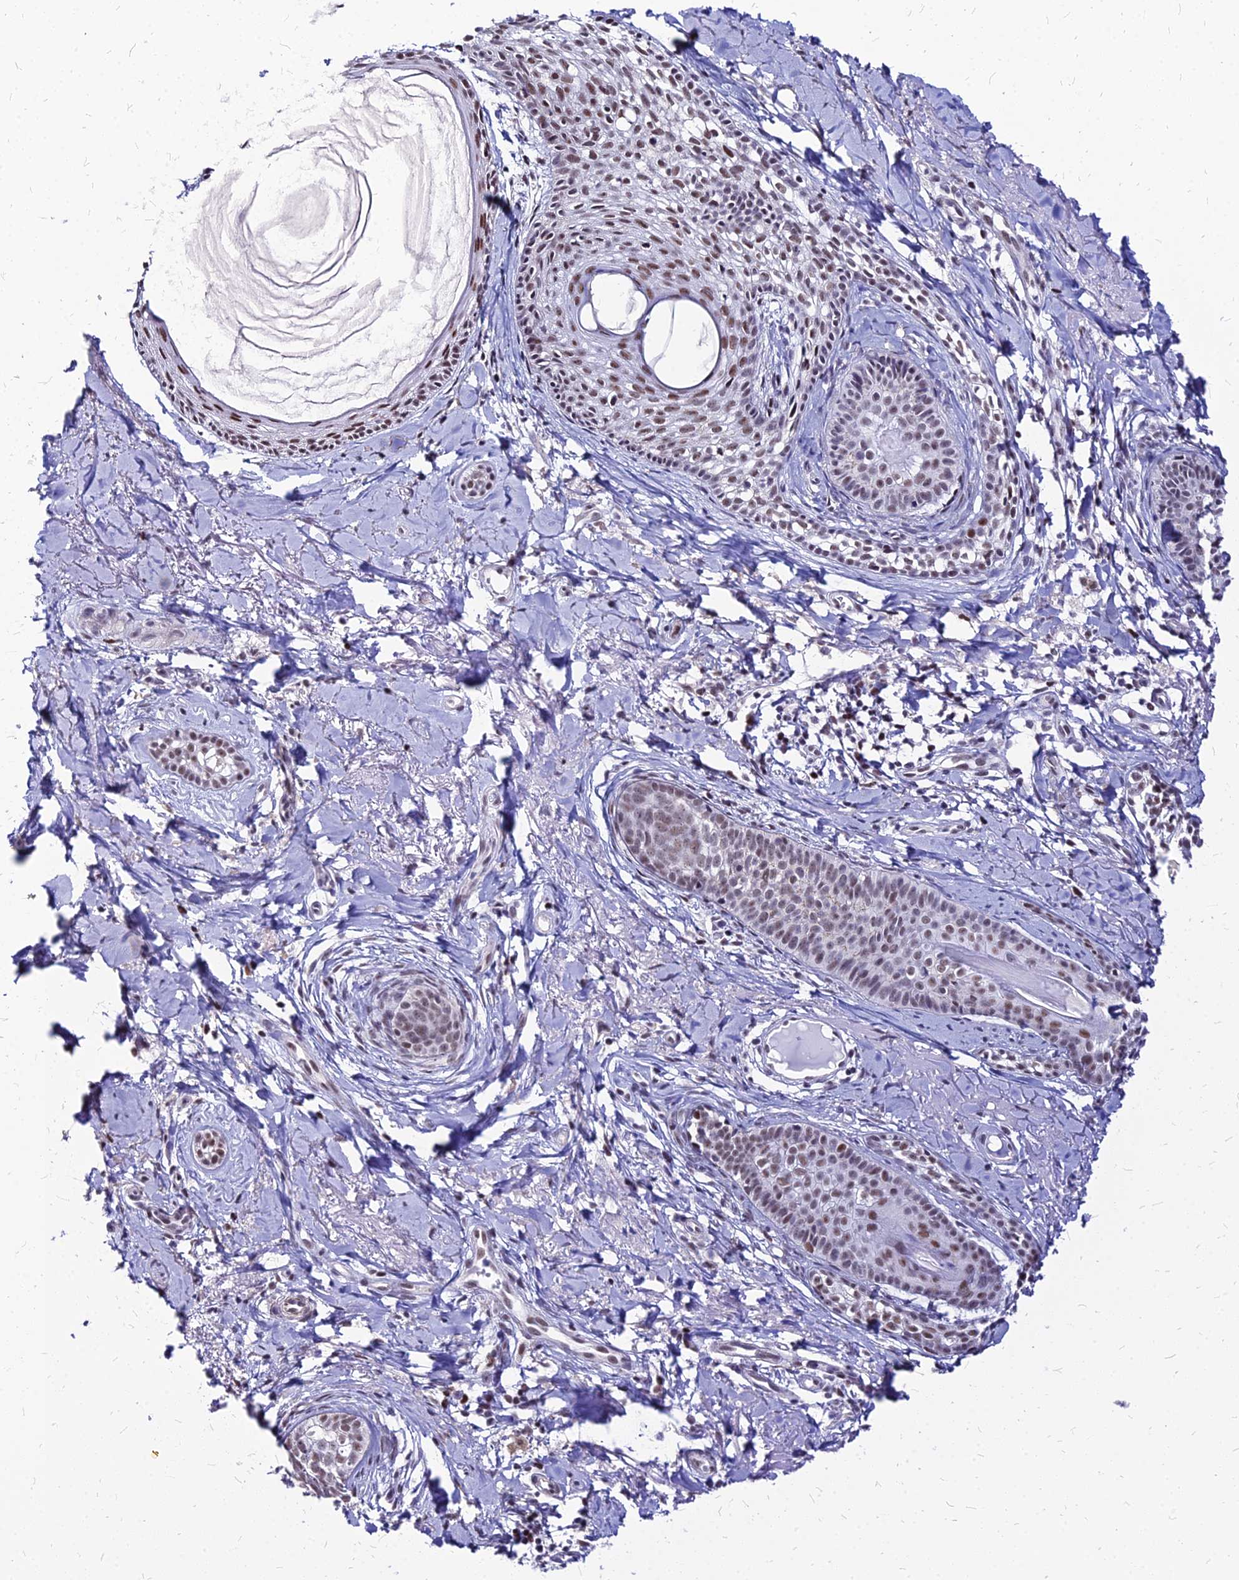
{"staining": {"intensity": "moderate", "quantity": "25%-75%", "location": "nuclear"}, "tissue": "skin cancer", "cell_type": "Tumor cells", "image_type": "cancer", "snomed": [{"axis": "morphology", "description": "Basal cell carcinoma"}, {"axis": "topography", "description": "Skin"}], "caption": "This micrograph reveals immunohistochemistry staining of human skin basal cell carcinoma, with medium moderate nuclear staining in about 25%-75% of tumor cells.", "gene": "FDX2", "patient": {"sex": "female", "age": 76}}